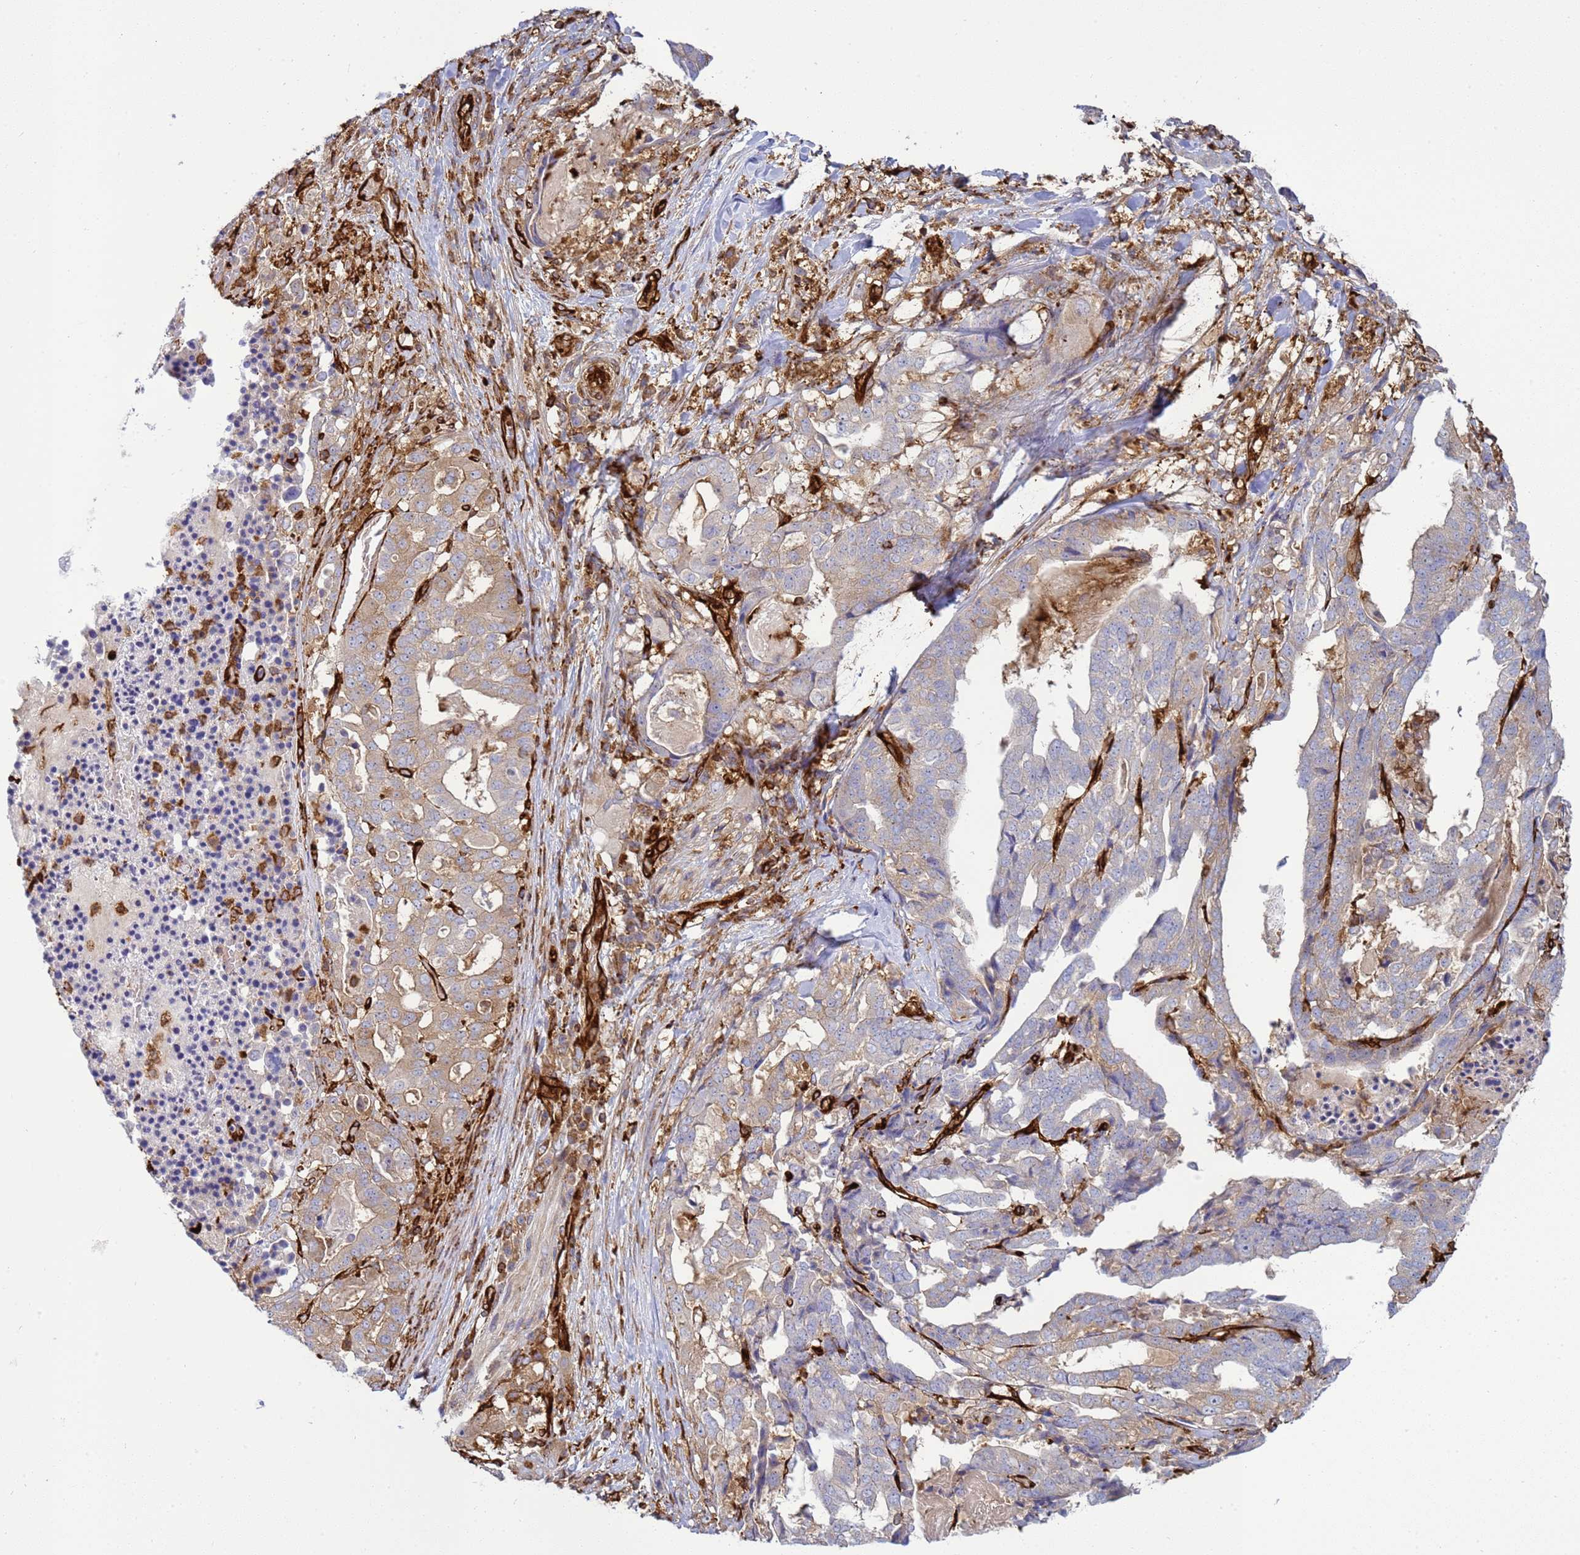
{"staining": {"intensity": "weak", "quantity": "25%-75%", "location": "cytoplasmic/membranous"}, "tissue": "stomach cancer", "cell_type": "Tumor cells", "image_type": "cancer", "snomed": [{"axis": "morphology", "description": "Adenocarcinoma, NOS"}, {"axis": "topography", "description": "Stomach"}], "caption": "Stomach cancer tissue shows weak cytoplasmic/membranous staining in about 25%-75% of tumor cells, visualized by immunohistochemistry.", "gene": "ZBTB8OS", "patient": {"sex": "male", "age": 48}}